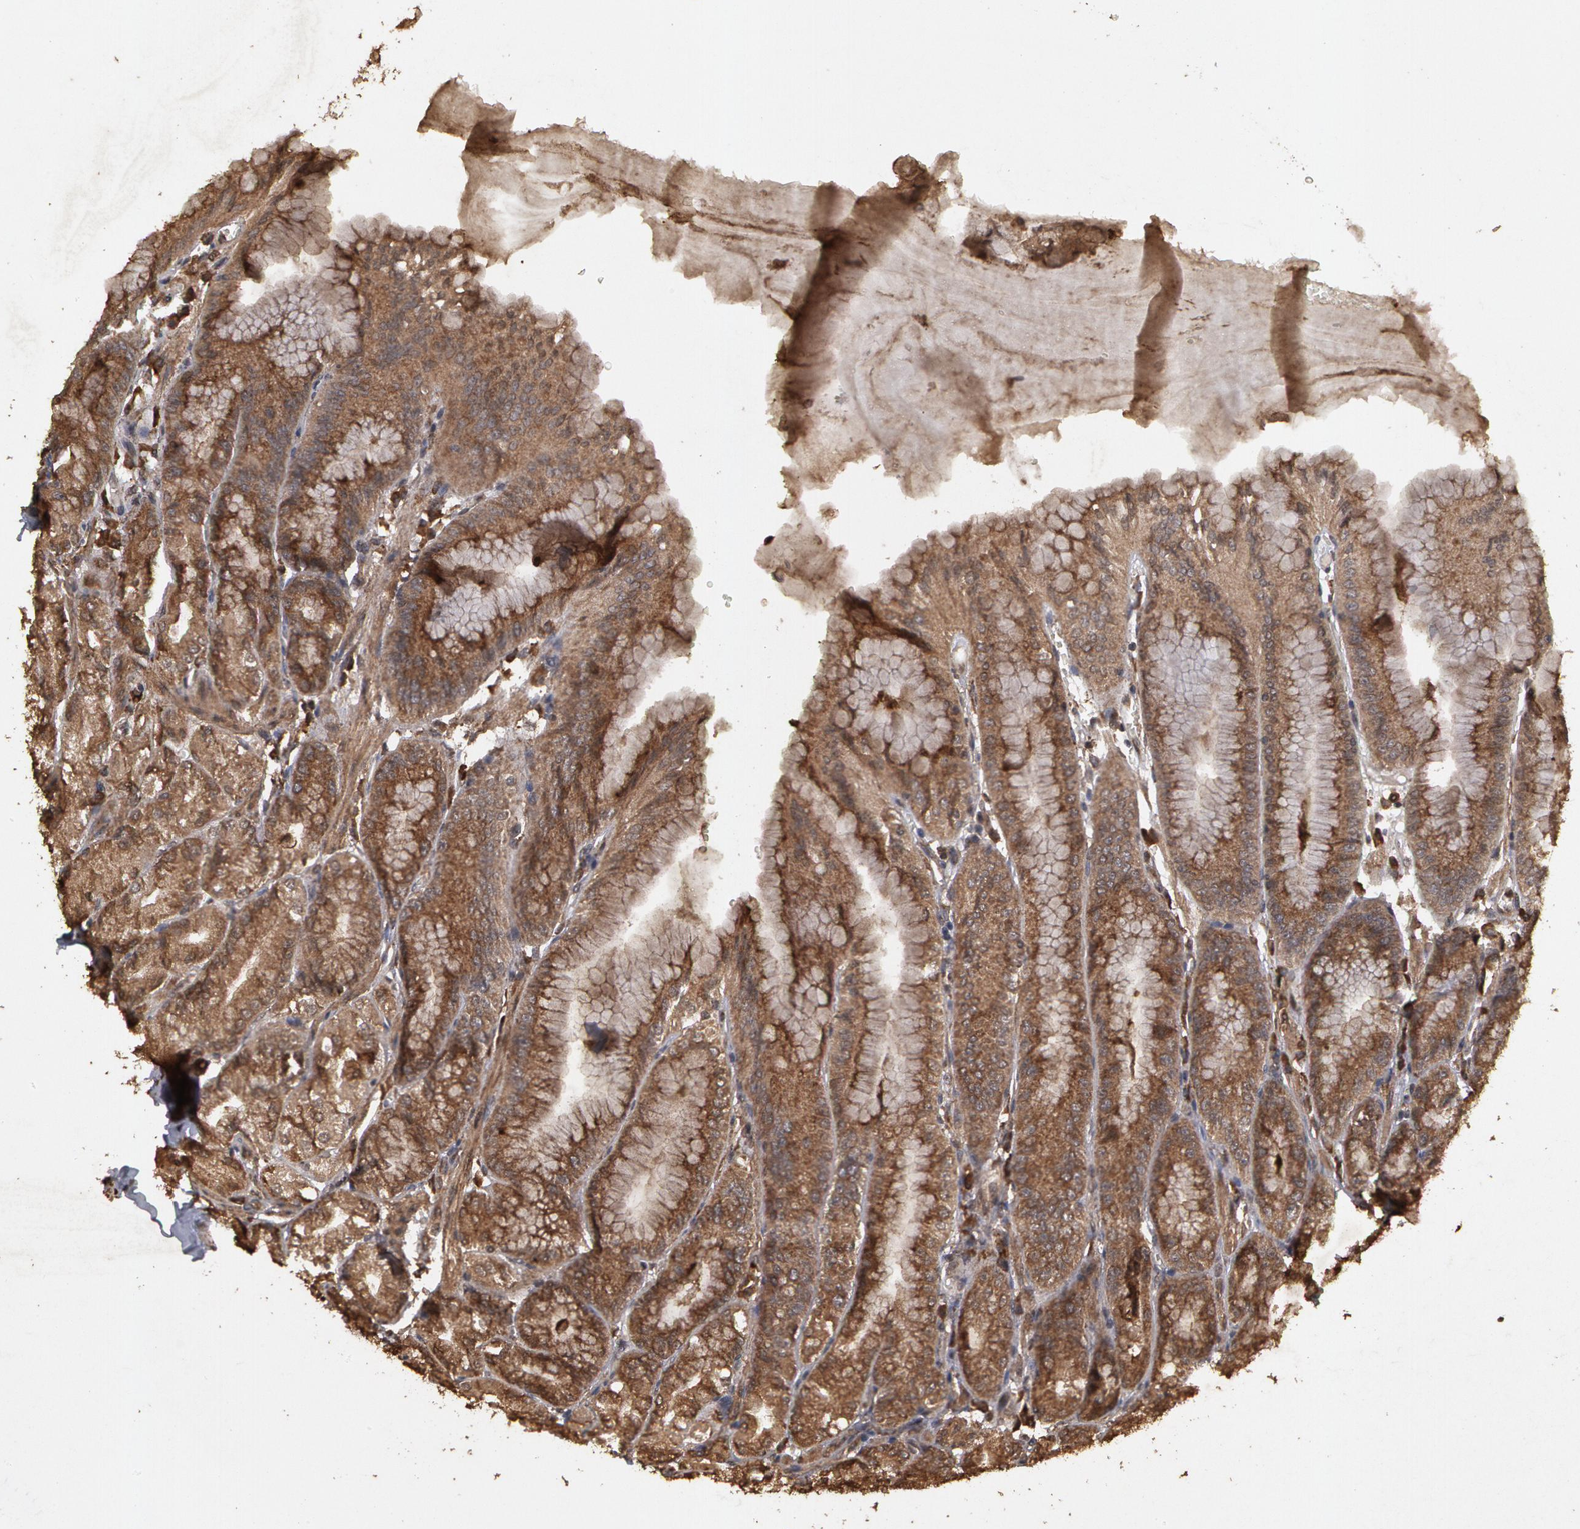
{"staining": {"intensity": "moderate", "quantity": ">75%", "location": "cytoplasmic/membranous"}, "tissue": "stomach", "cell_type": "Glandular cells", "image_type": "normal", "snomed": [{"axis": "morphology", "description": "Normal tissue, NOS"}, {"axis": "topography", "description": "Stomach, lower"}], "caption": "Immunohistochemistry (IHC) (DAB (3,3'-diaminobenzidine)) staining of benign stomach displays moderate cytoplasmic/membranous protein positivity in approximately >75% of glandular cells. (Stains: DAB (3,3'-diaminobenzidine) in brown, nuclei in blue, Microscopy: brightfield microscopy at high magnification).", "gene": "CALR", "patient": {"sex": "male", "age": 71}}